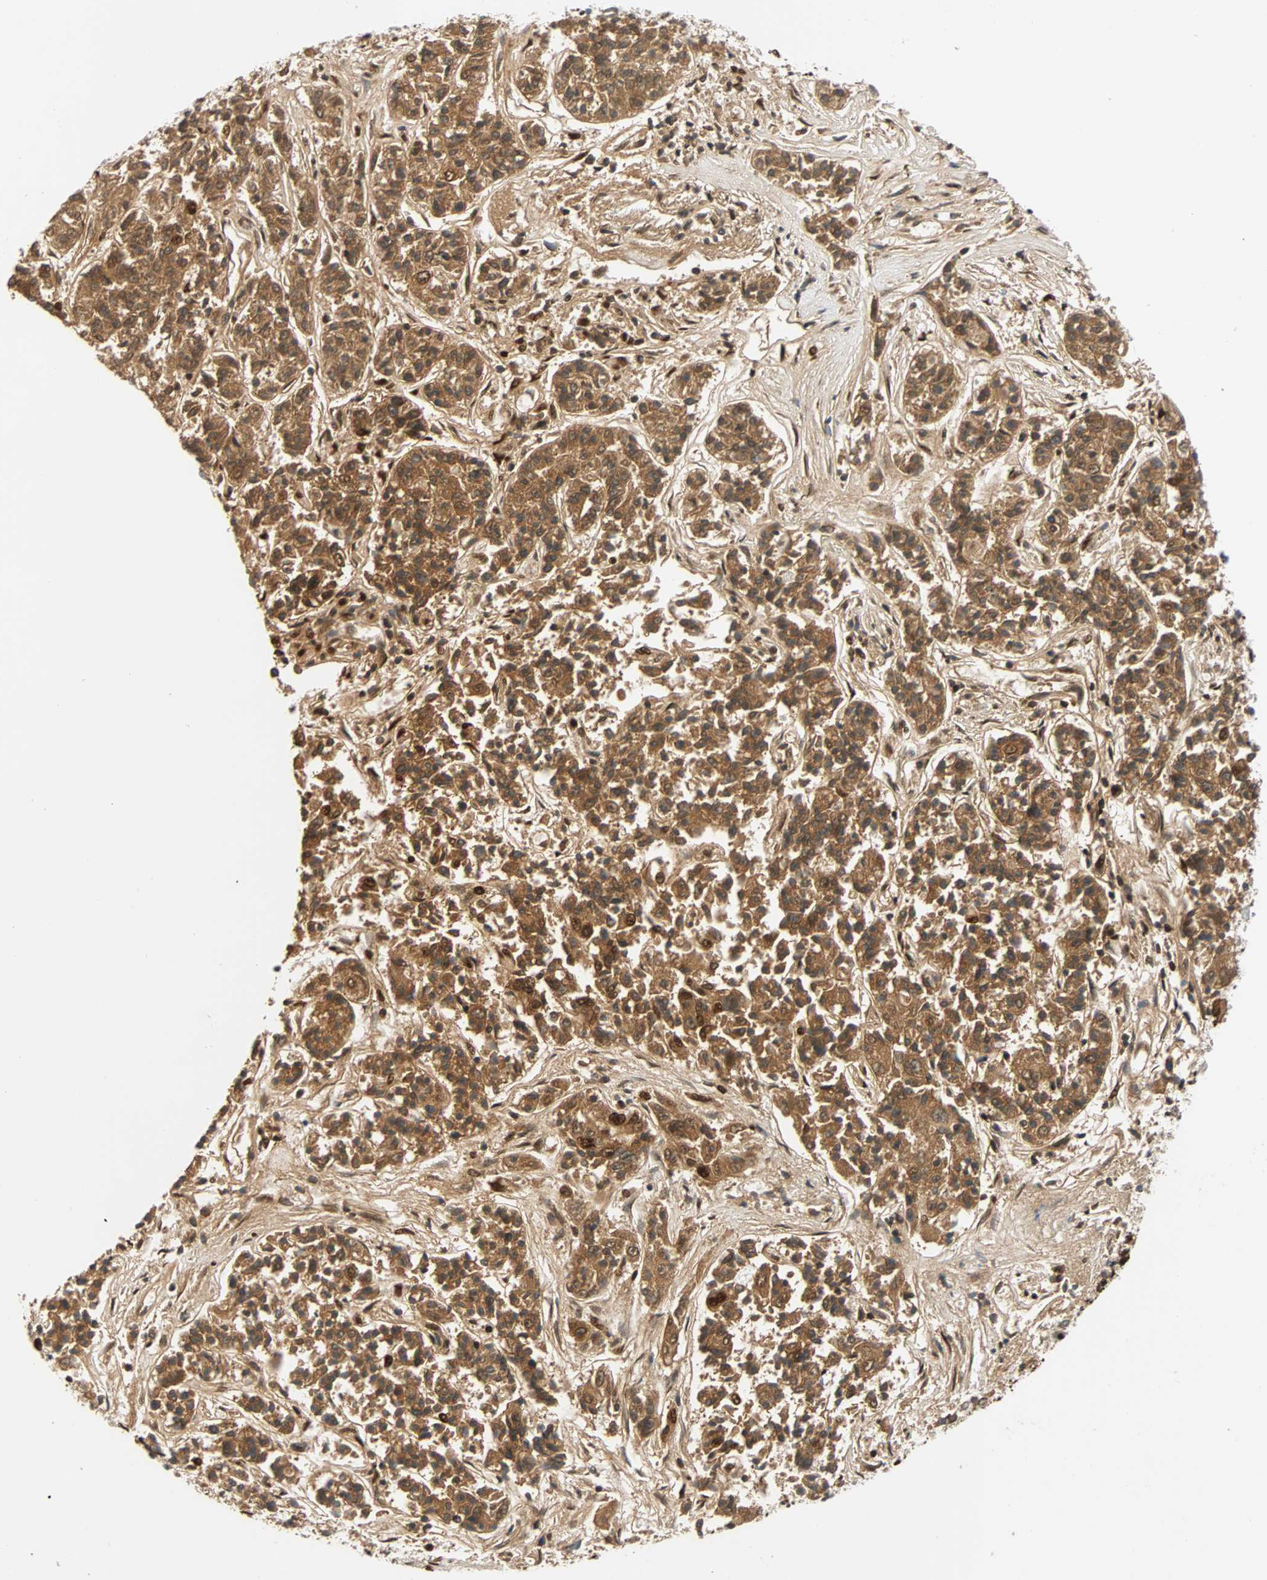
{"staining": {"intensity": "moderate", "quantity": ">75%", "location": "cytoplasmic/membranous"}, "tissue": "lung cancer", "cell_type": "Tumor cells", "image_type": "cancer", "snomed": [{"axis": "morphology", "description": "Adenocarcinoma, NOS"}, {"axis": "topography", "description": "Lung"}], "caption": "Moderate cytoplasmic/membranous protein staining is appreciated in approximately >75% of tumor cells in lung adenocarcinoma. The staining was performed using DAB (3,3'-diaminobenzidine), with brown indicating positive protein expression. Nuclei are stained blue with hematoxylin.", "gene": "CDK12", "patient": {"sex": "male", "age": 84}}